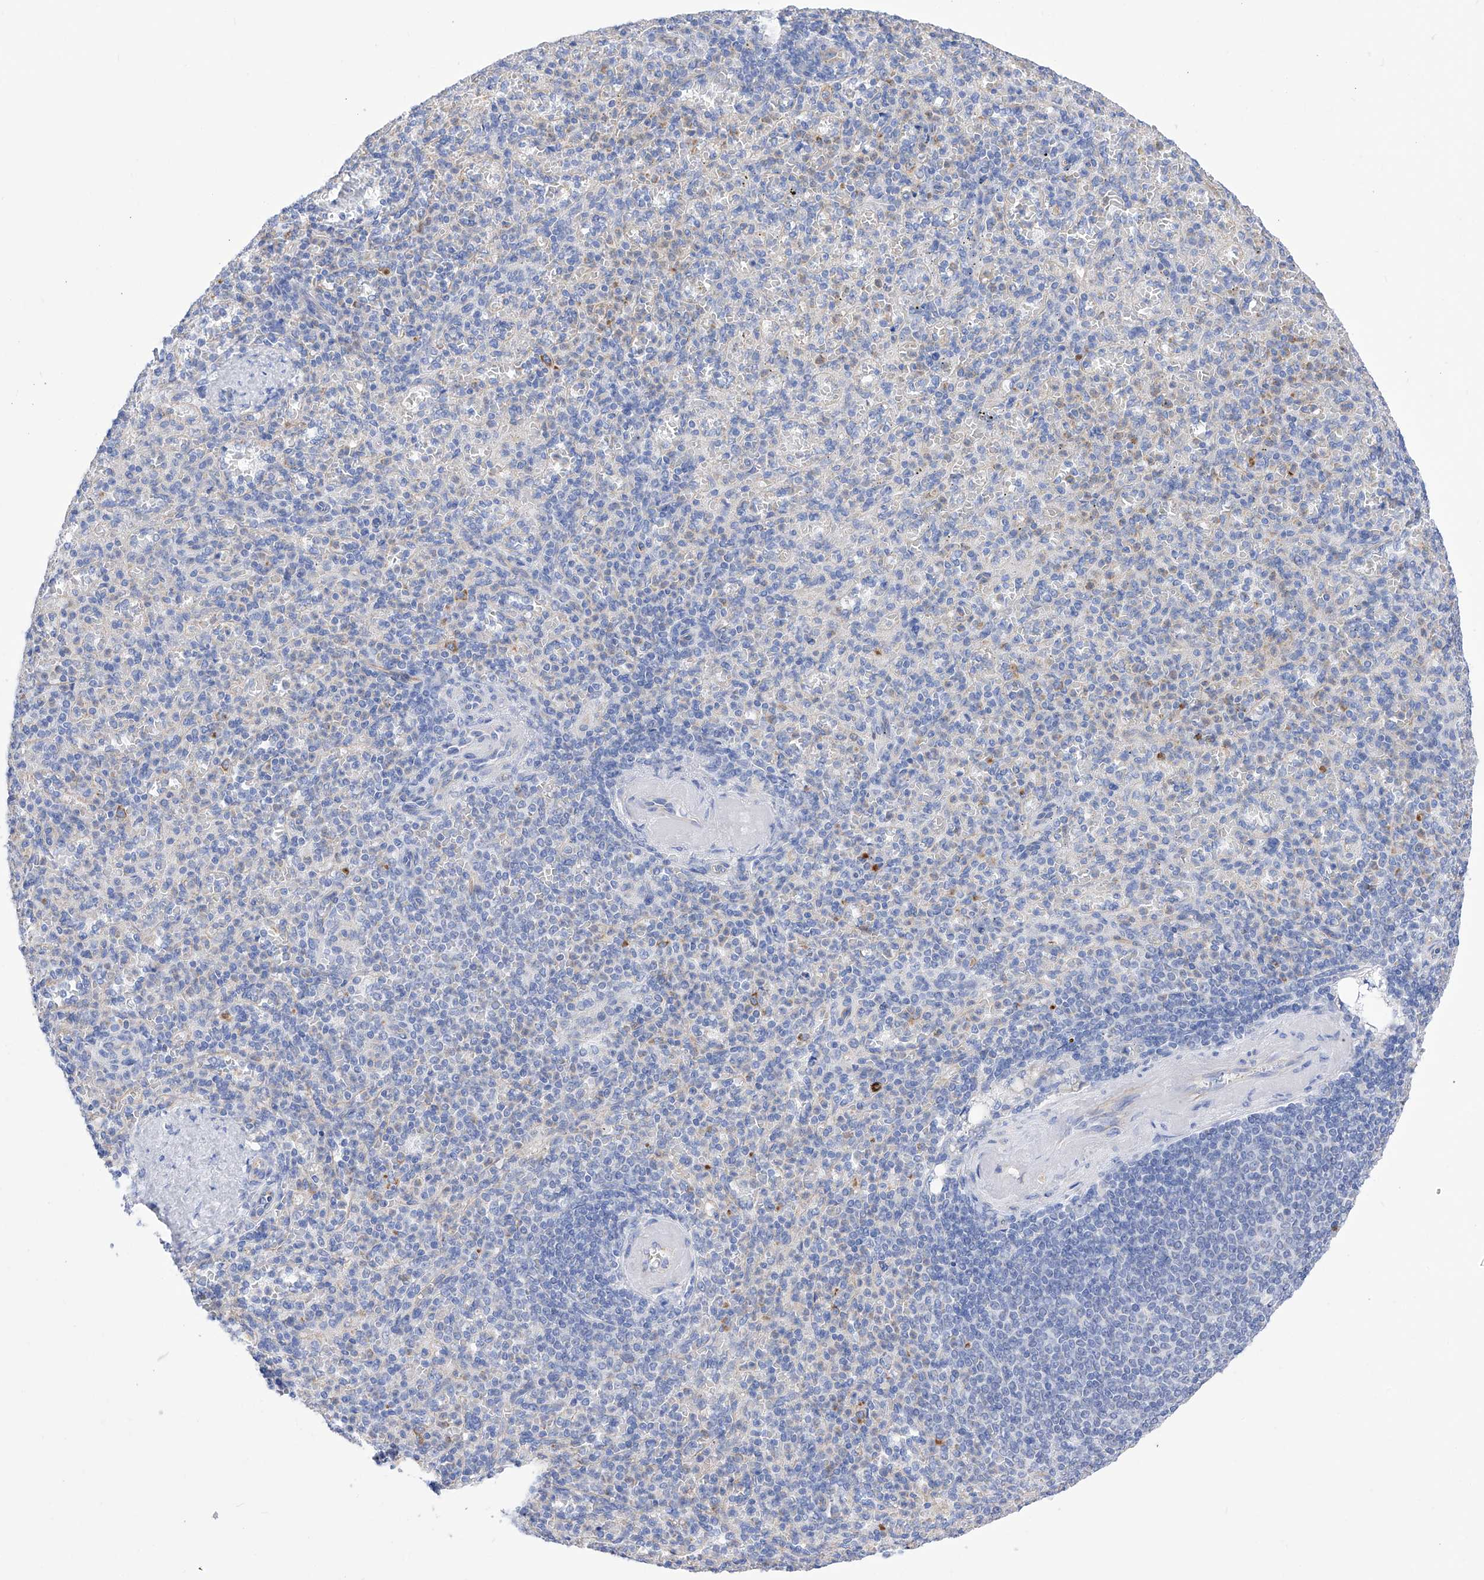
{"staining": {"intensity": "negative", "quantity": "none", "location": "none"}, "tissue": "spleen", "cell_type": "Cells in red pulp", "image_type": "normal", "snomed": [{"axis": "morphology", "description": "Normal tissue, NOS"}, {"axis": "topography", "description": "Spleen"}], "caption": "Immunohistochemical staining of normal spleen exhibits no significant positivity in cells in red pulp. (DAB (3,3'-diaminobenzidine) IHC visualized using brightfield microscopy, high magnification).", "gene": "FLG", "patient": {"sex": "female", "age": 74}}